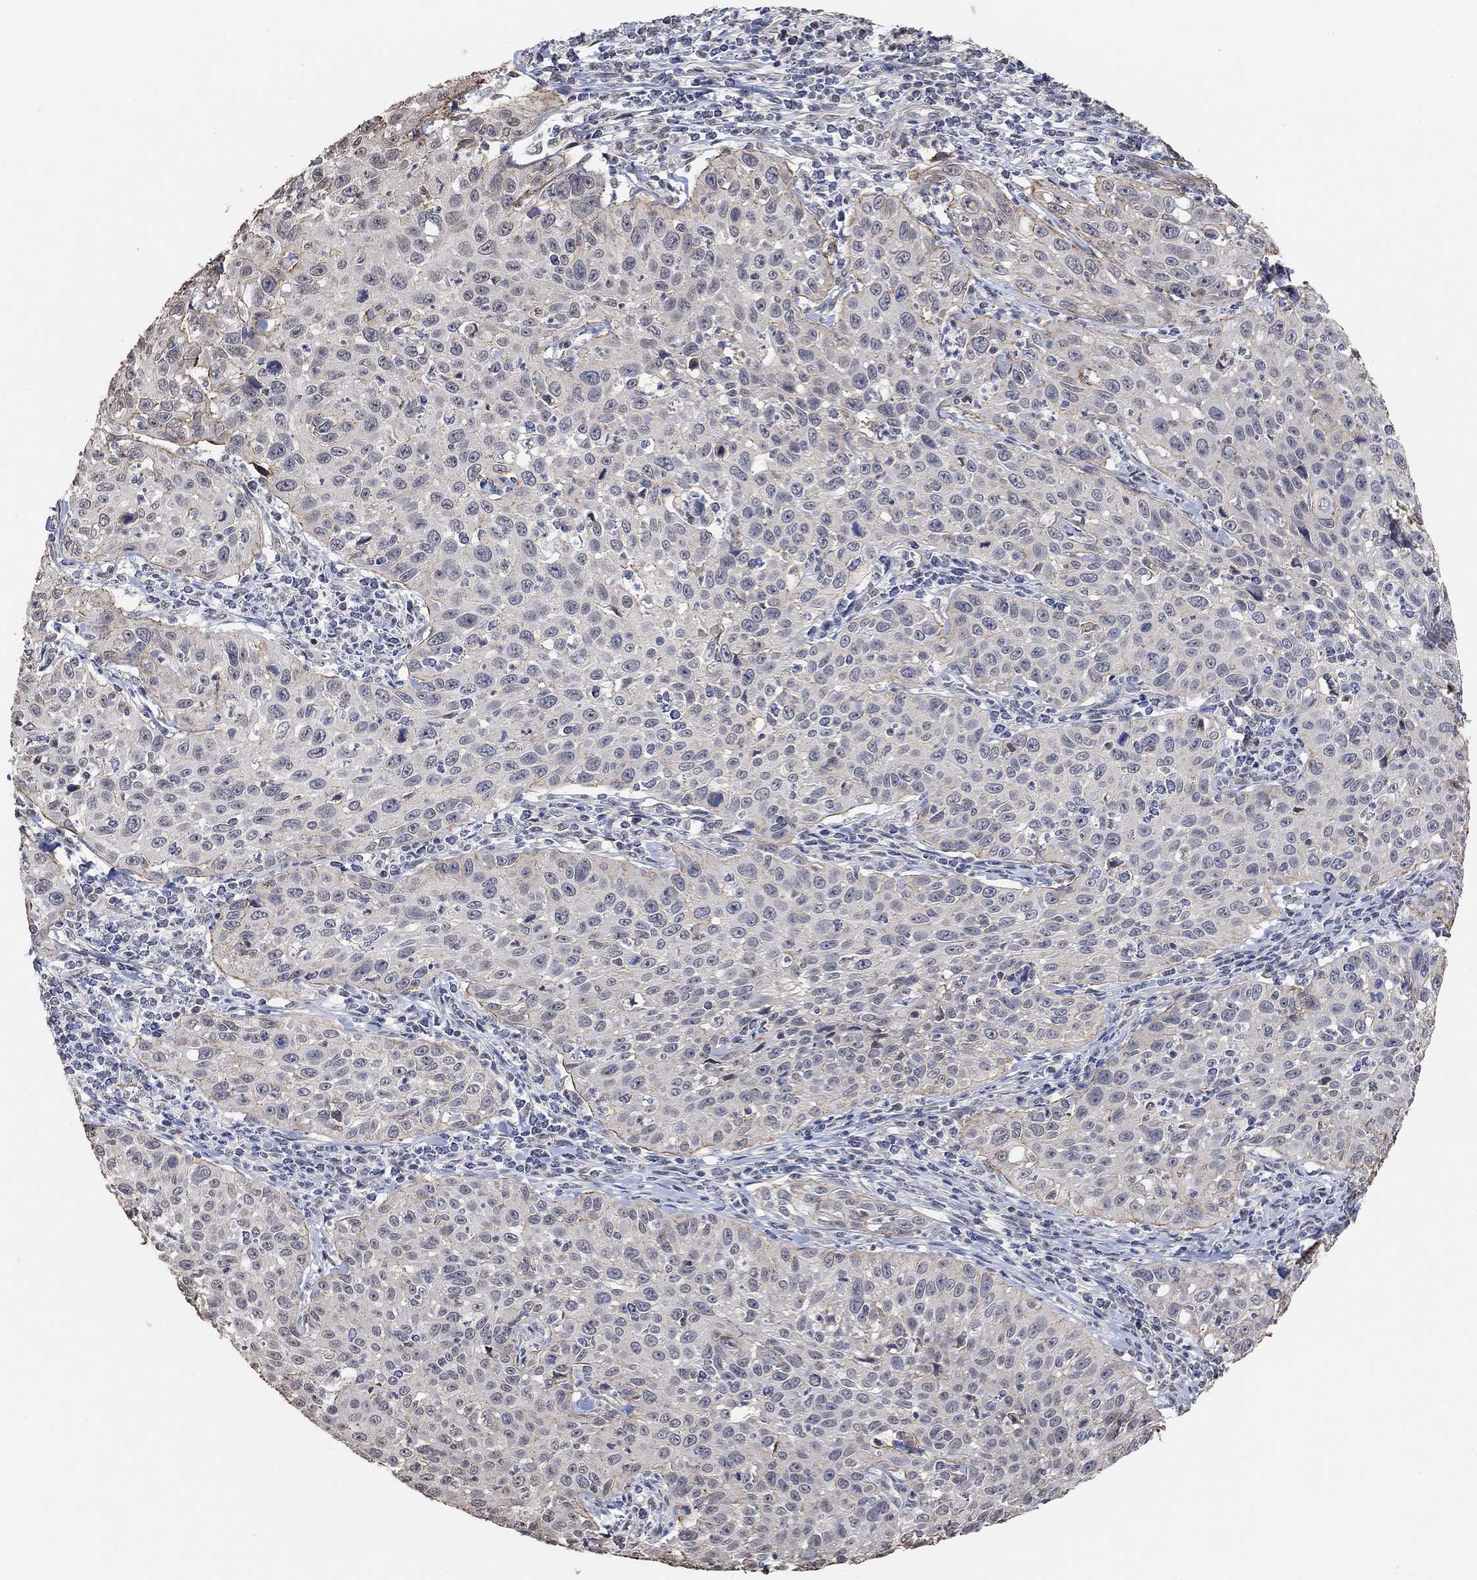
{"staining": {"intensity": "negative", "quantity": "none", "location": "none"}, "tissue": "cervical cancer", "cell_type": "Tumor cells", "image_type": "cancer", "snomed": [{"axis": "morphology", "description": "Squamous cell carcinoma, NOS"}, {"axis": "topography", "description": "Cervix"}], "caption": "Tumor cells show no significant expression in cervical cancer (squamous cell carcinoma). (DAB (3,3'-diaminobenzidine) immunohistochemistry (IHC) visualized using brightfield microscopy, high magnification).", "gene": "UNC5B", "patient": {"sex": "female", "age": 26}}